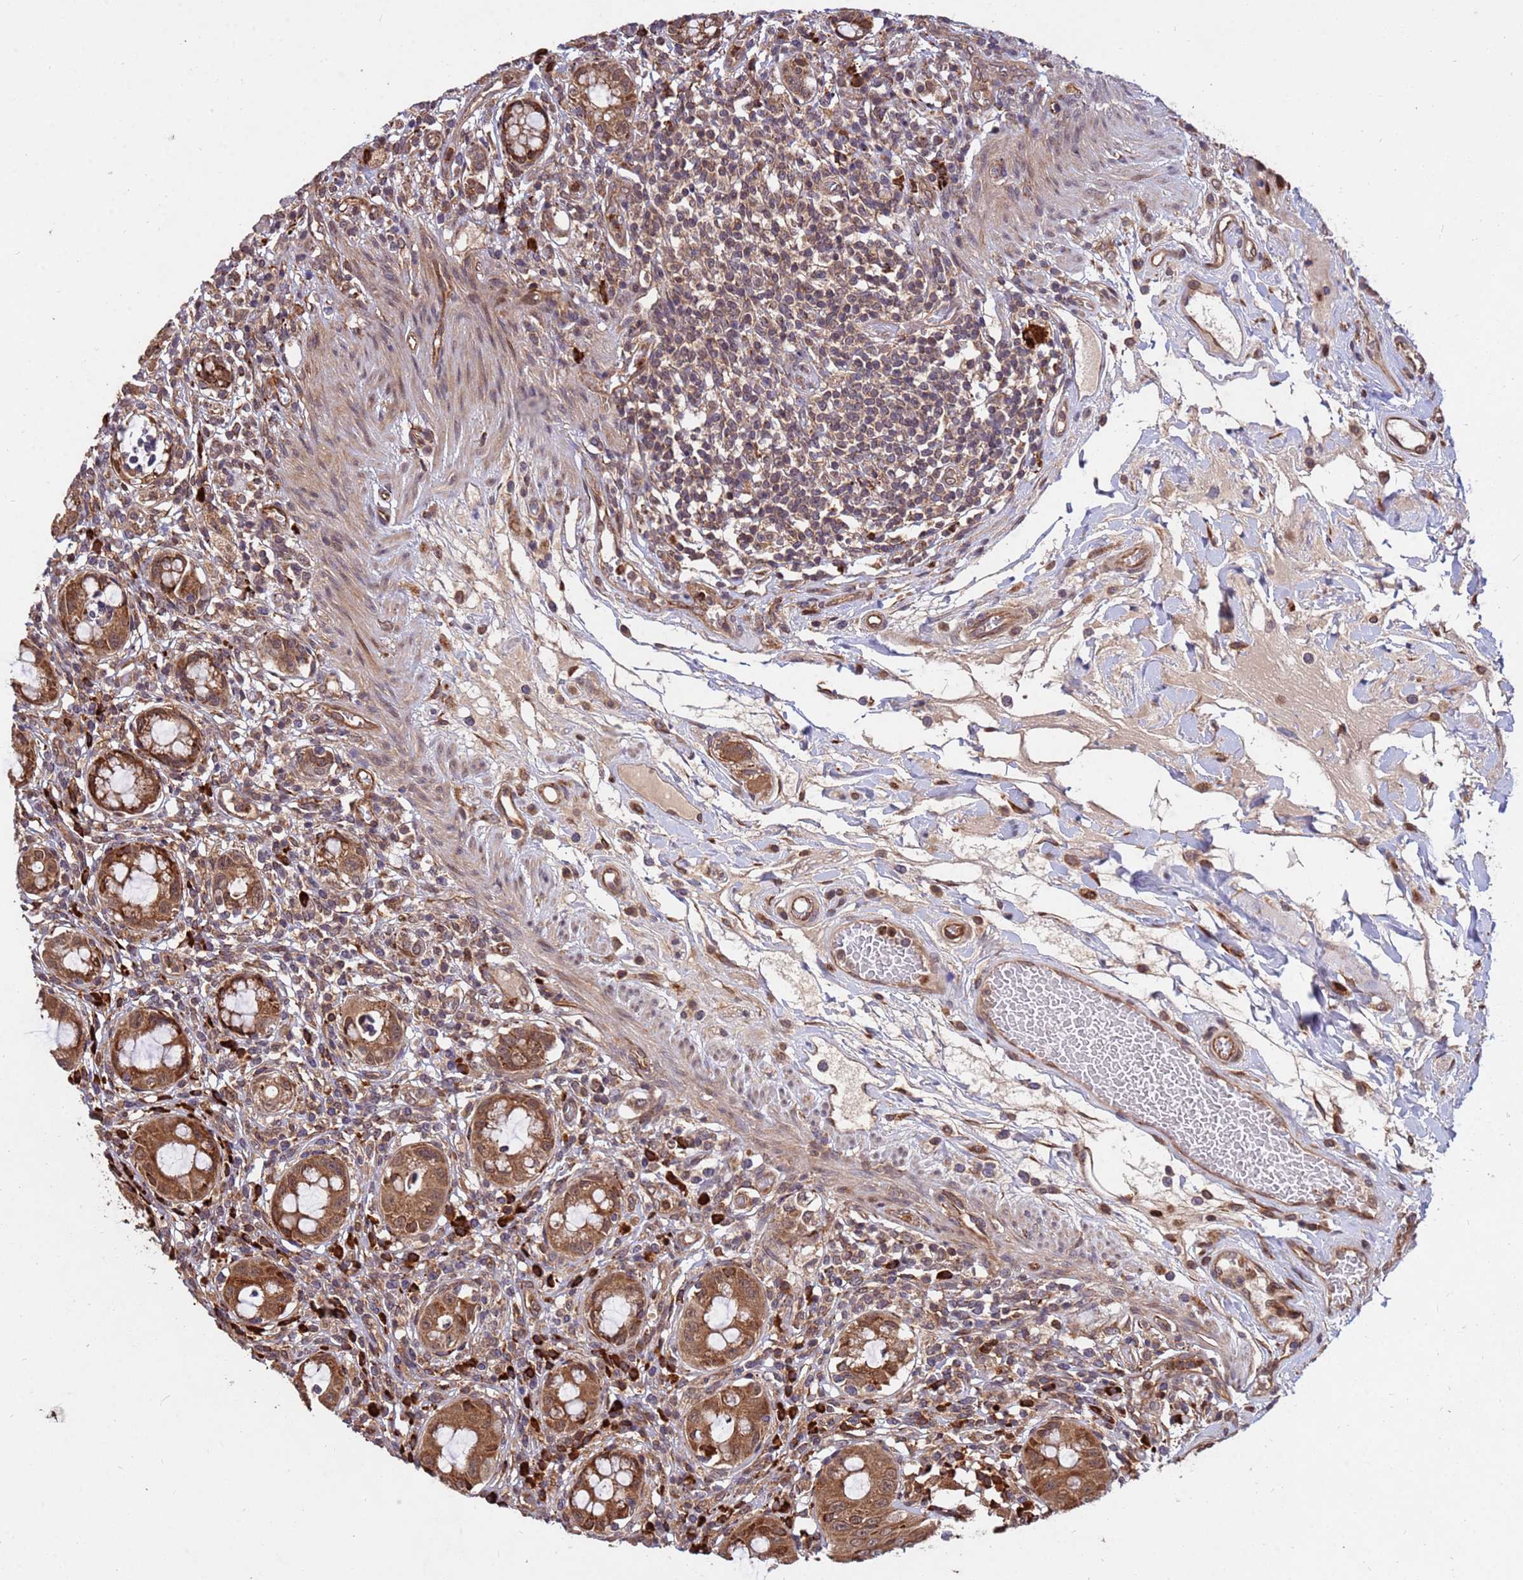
{"staining": {"intensity": "strong", "quantity": ">75%", "location": "cytoplasmic/membranous,nuclear"}, "tissue": "rectum", "cell_type": "Glandular cells", "image_type": "normal", "snomed": [{"axis": "morphology", "description": "Normal tissue, NOS"}, {"axis": "topography", "description": "Rectum"}], "caption": "An immunohistochemistry (IHC) micrograph of unremarkable tissue is shown. Protein staining in brown labels strong cytoplasmic/membranous,nuclear positivity in rectum within glandular cells. The protein of interest is shown in brown color, while the nuclei are stained blue.", "gene": "ZNF619", "patient": {"sex": "female", "age": 57}}